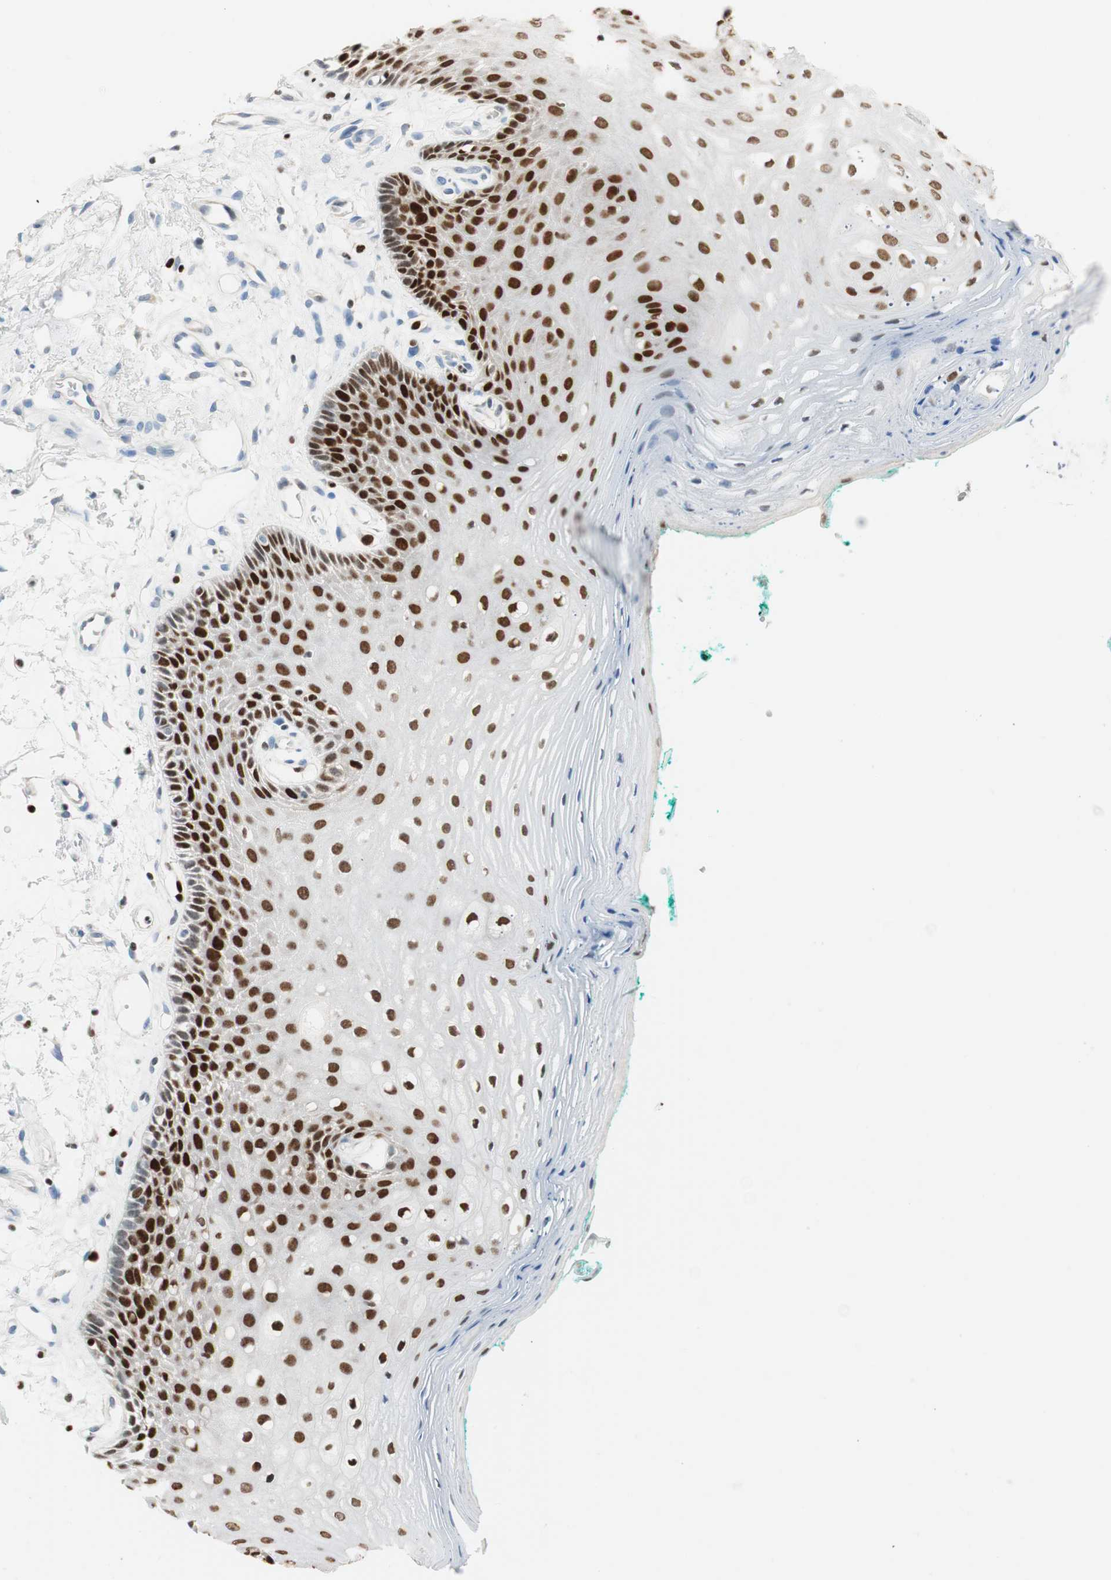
{"staining": {"intensity": "strong", "quantity": "25%-75%", "location": "nuclear"}, "tissue": "oral mucosa", "cell_type": "Squamous epithelial cells", "image_type": "normal", "snomed": [{"axis": "morphology", "description": "Normal tissue, NOS"}, {"axis": "topography", "description": "Skeletal muscle"}, {"axis": "topography", "description": "Oral tissue"}, {"axis": "topography", "description": "Peripheral nerve tissue"}], "caption": "Protein staining by IHC displays strong nuclear positivity in approximately 25%-75% of squamous epithelial cells in normal oral mucosa.", "gene": "EZH2", "patient": {"sex": "female", "age": 84}}